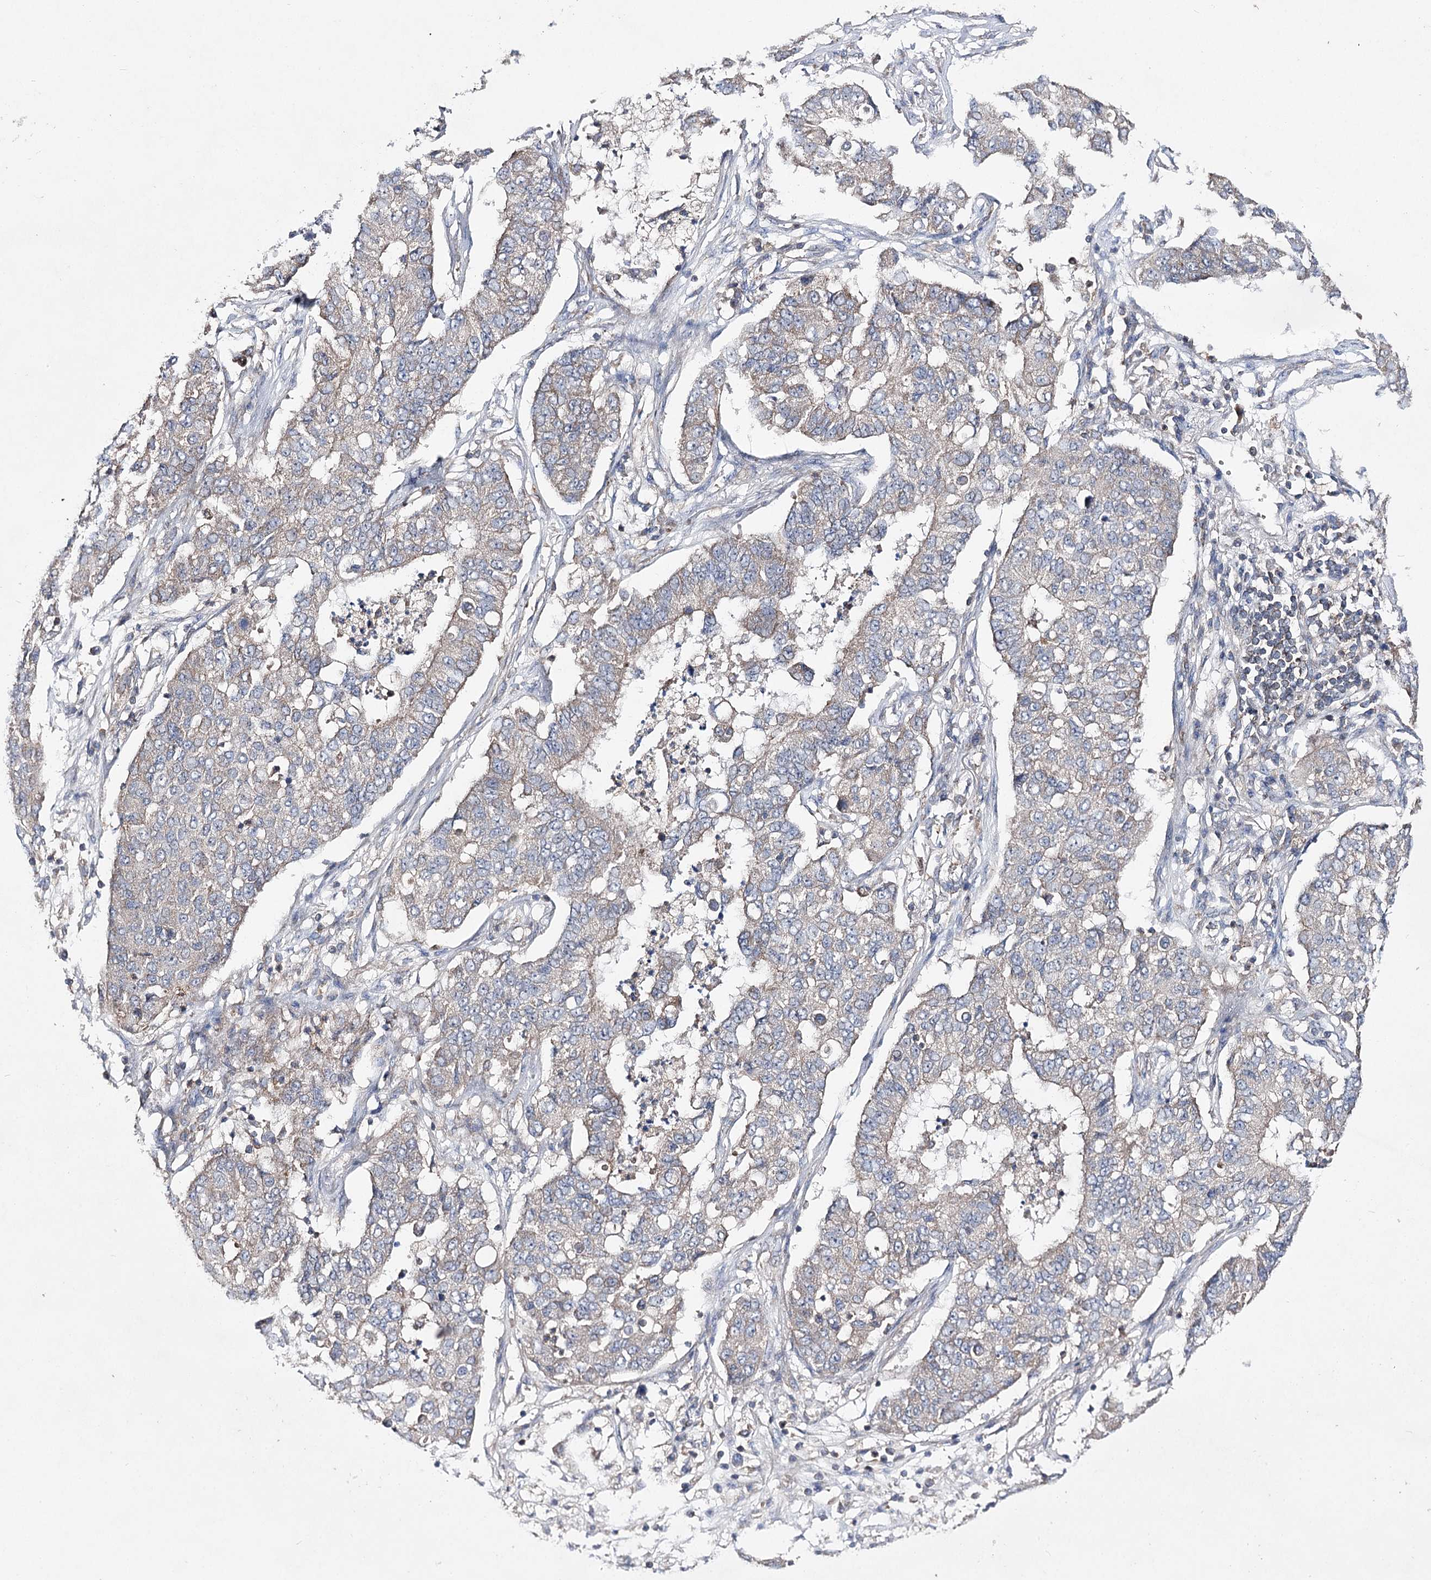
{"staining": {"intensity": "negative", "quantity": "none", "location": "none"}, "tissue": "lung cancer", "cell_type": "Tumor cells", "image_type": "cancer", "snomed": [{"axis": "morphology", "description": "Squamous cell carcinoma, NOS"}, {"axis": "topography", "description": "Lung"}], "caption": "IHC histopathology image of human lung cancer (squamous cell carcinoma) stained for a protein (brown), which shows no positivity in tumor cells.", "gene": "AURKC", "patient": {"sex": "male", "age": 74}}